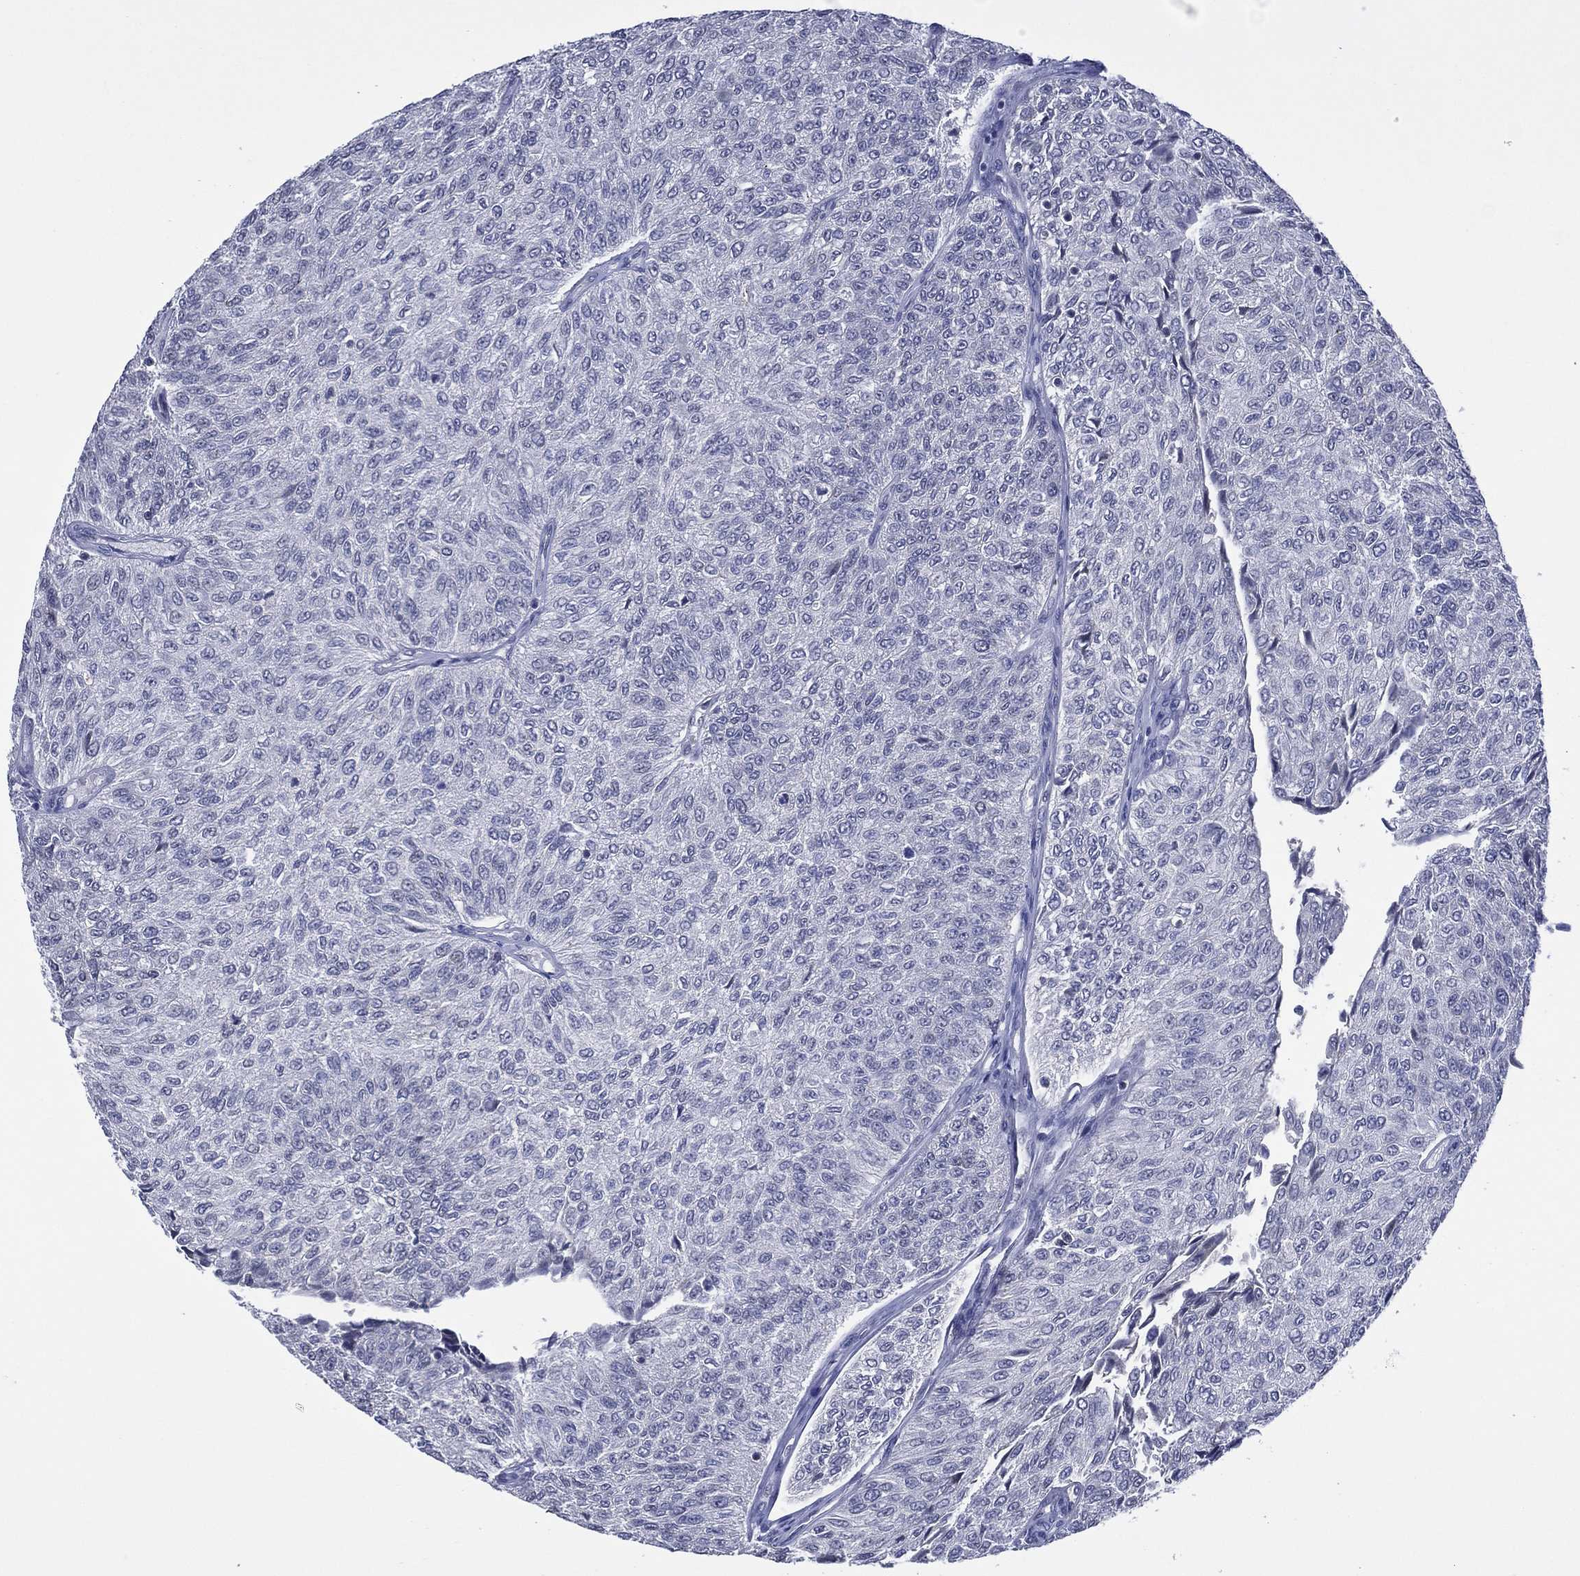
{"staining": {"intensity": "negative", "quantity": "none", "location": "none"}, "tissue": "urothelial cancer", "cell_type": "Tumor cells", "image_type": "cancer", "snomed": [{"axis": "morphology", "description": "Urothelial carcinoma, Low grade"}, {"axis": "topography", "description": "Urinary bladder"}], "caption": "Immunohistochemistry of human urothelial cancer exhibits no positivity in tumor cells. The staining is performed using DAB brown chromogen with nuclei counter-stained in using hematoxylin.", "gene": "TRIM31", "patient": {"sex": "male", "age": 78}}